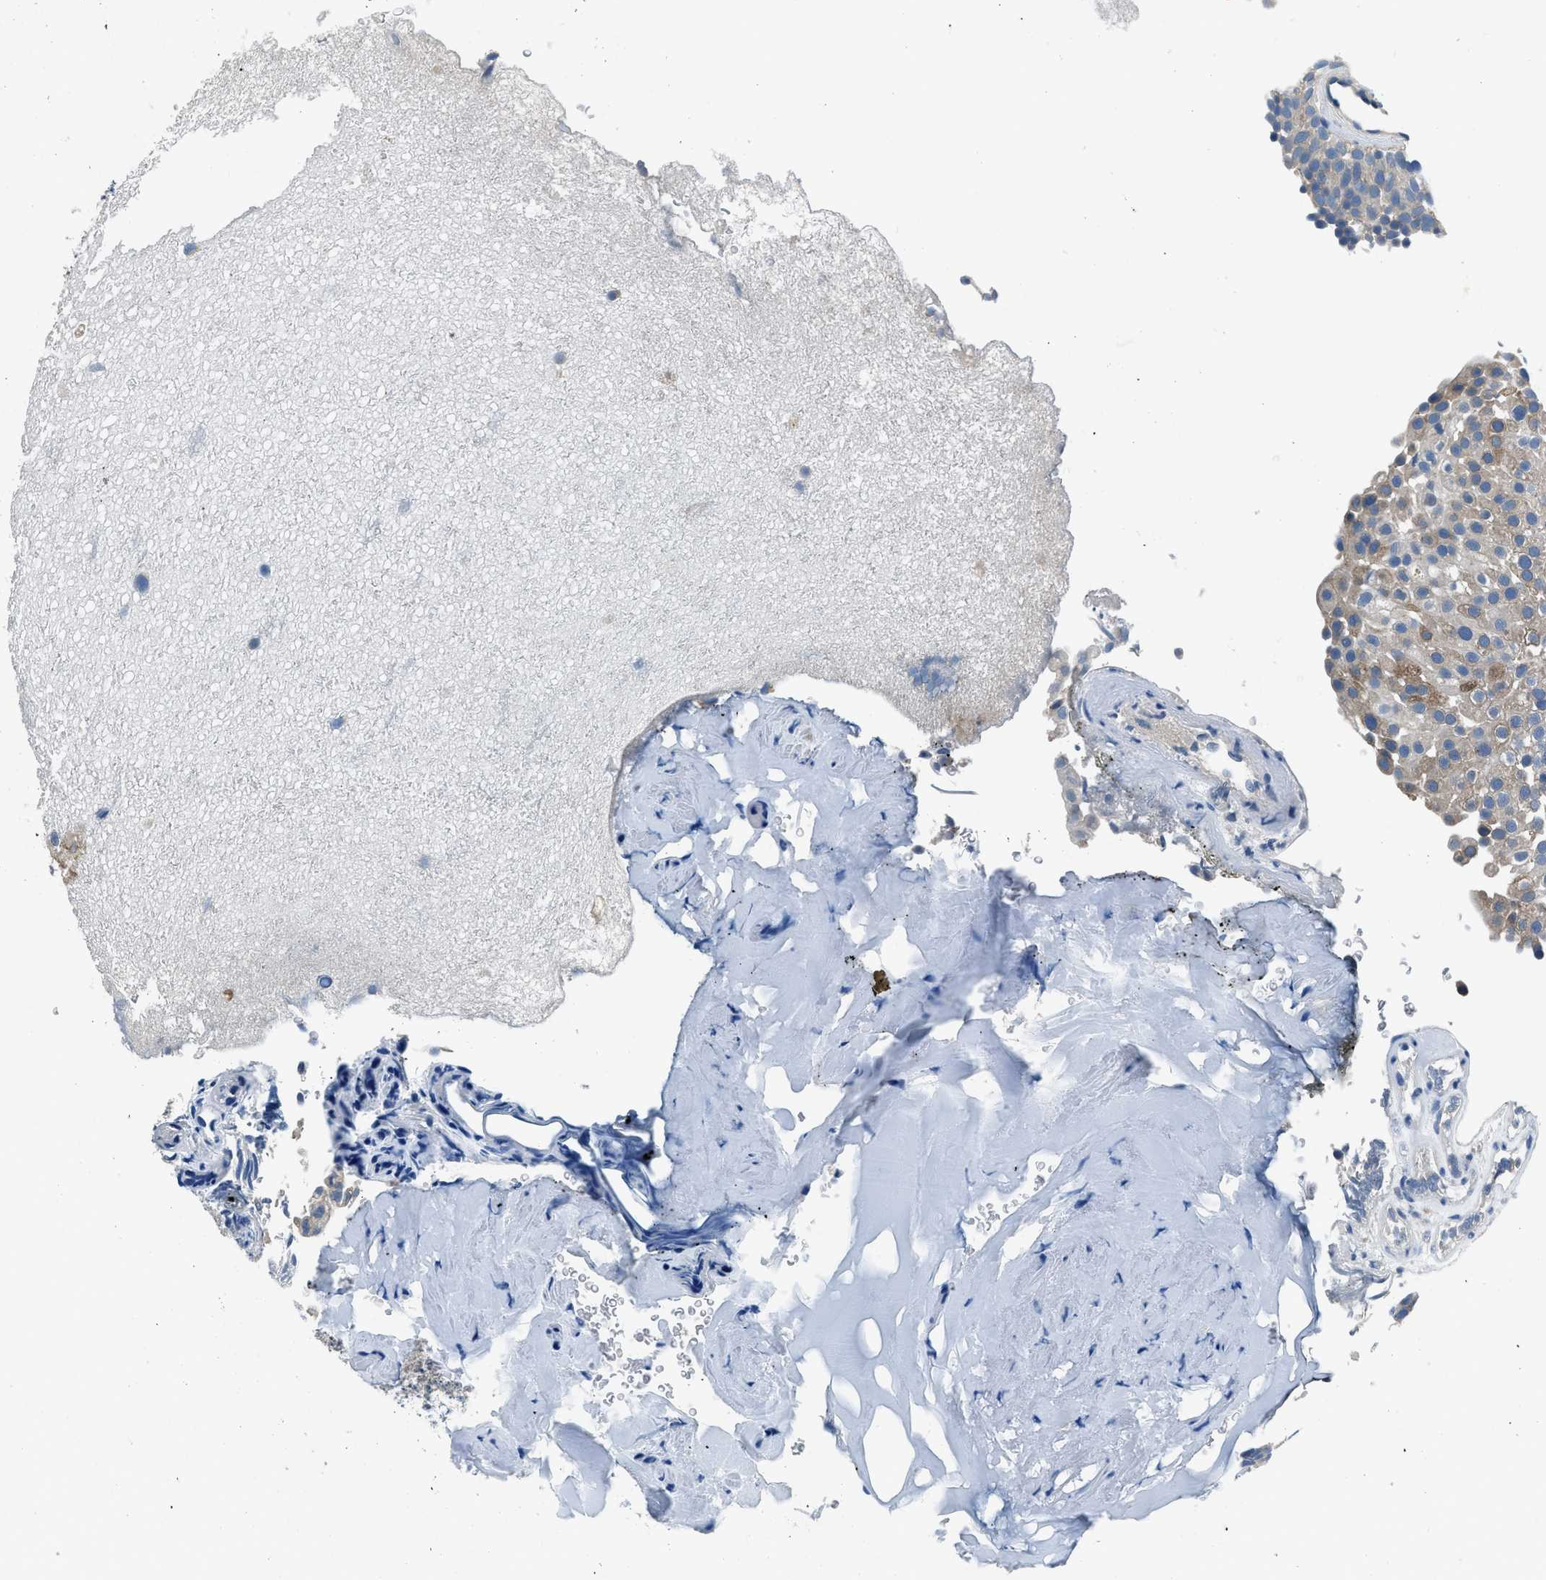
{"staining": {"intensity": "weak", "quantity": "<25%", "location": "cytoplasmic/membranous"}, "tissue": "urothelial cancer", "cell_type": "Tumor cells", "image_type": "cancer", "snomed": [{"axis": "morphology", "description": "Urothelial carcinoma, Low grade"}, {"axis": "topography", "description": "Urinary bladder"}], "caption": "This is an IHC photomicrograph of urothelial carcinoma (low-grade). There is no expression in tumor cells.", "gene": "GJA3", "patient": {"sex": "male", "age": 78}}